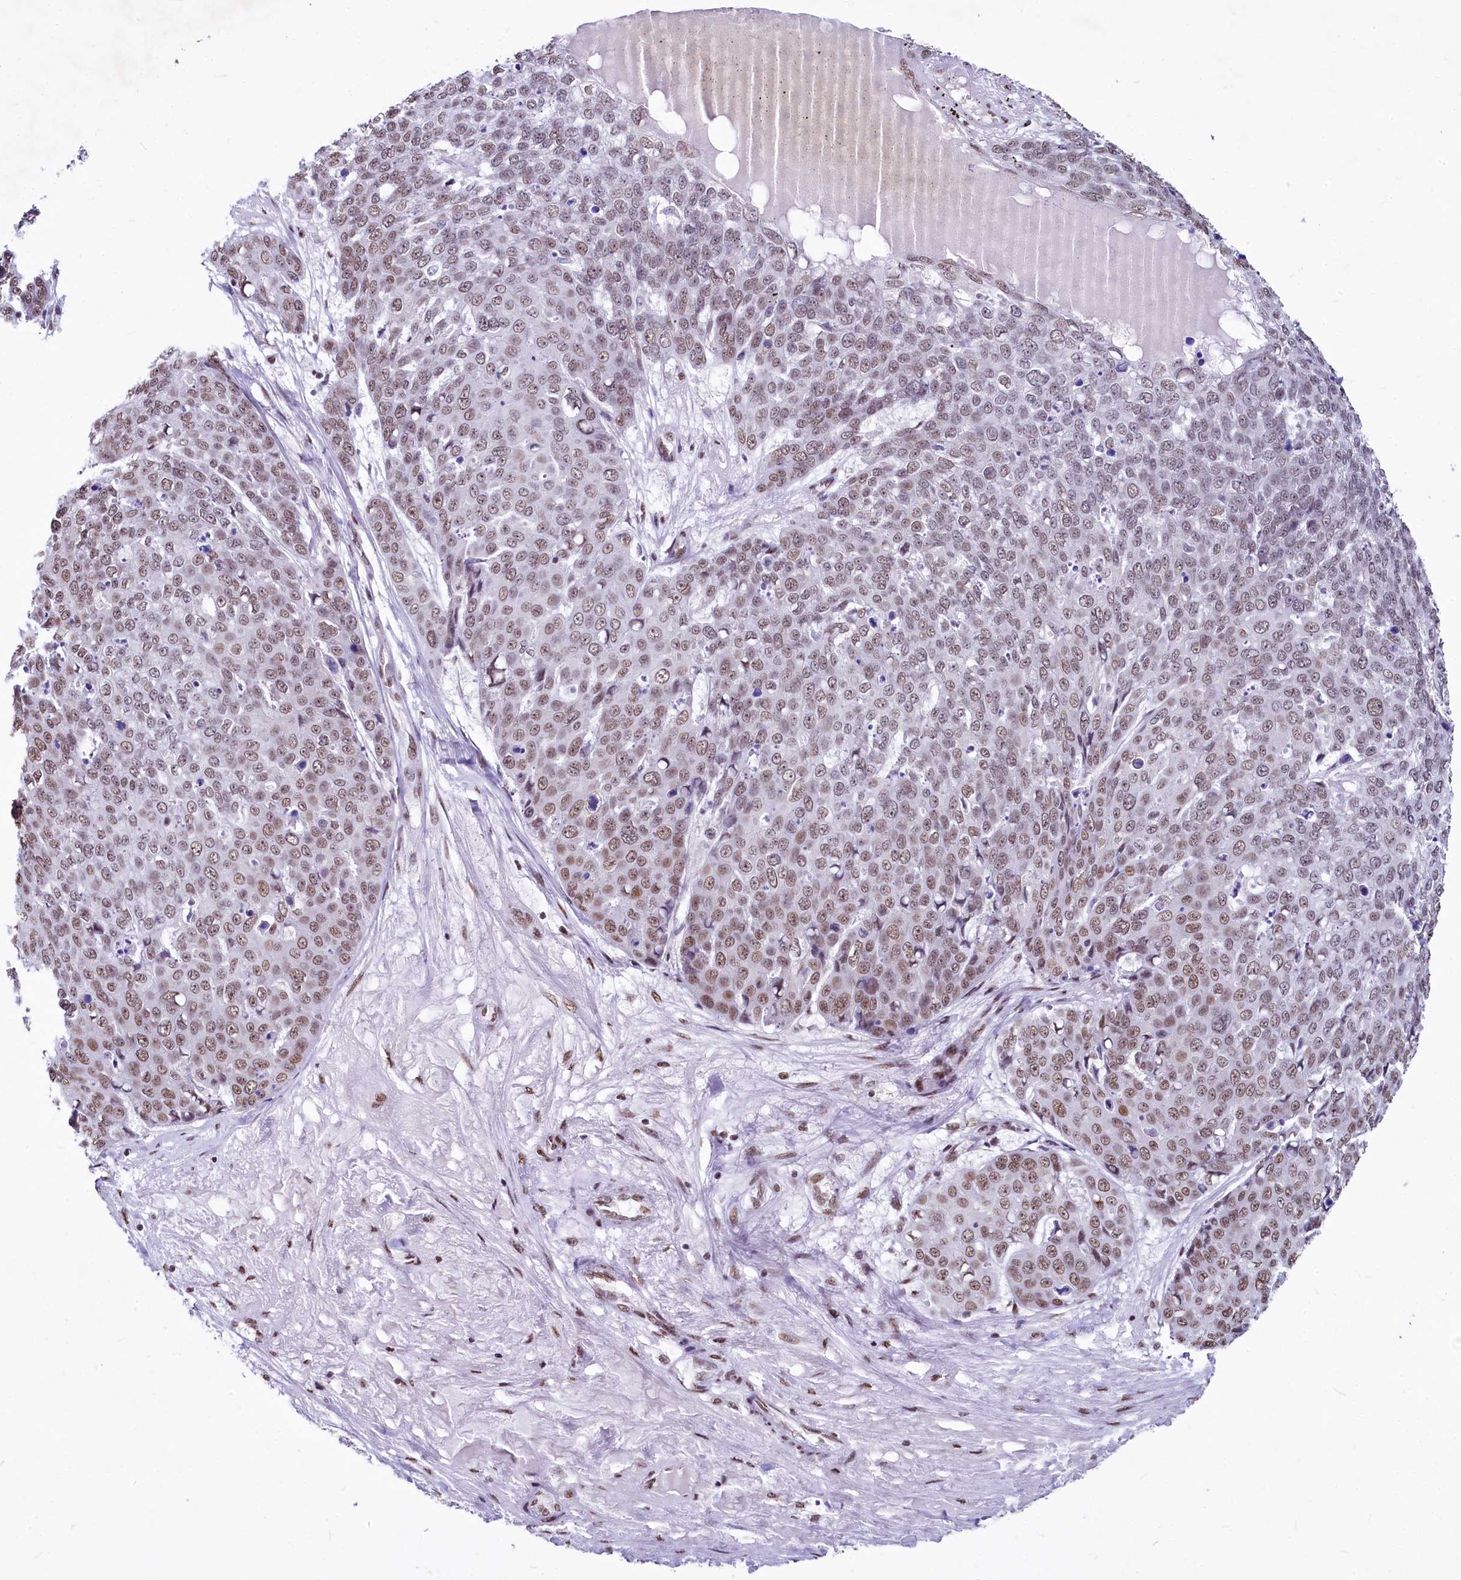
{"staining": {"intensity": "moderate", "quantity": ">75%", "location": "nuclear"}, "tissue": "skin cancer", "cell_type": "Tumor cells", "image_type": "cancer", "snomed": [{"axis": "morphology", "description": "Squamous cell carcinoma, NOS"}, {"axis": "topography", "description": "Skin"}], "caption": "Immunohistochemical staining of human skin squamous cell carcinoma exhibits medium levels of moderate nuclear protein expression in approximately >75% of tumor cells.", "gene": "PARPBP", "patient": {"sex": "male", "age": 71}}